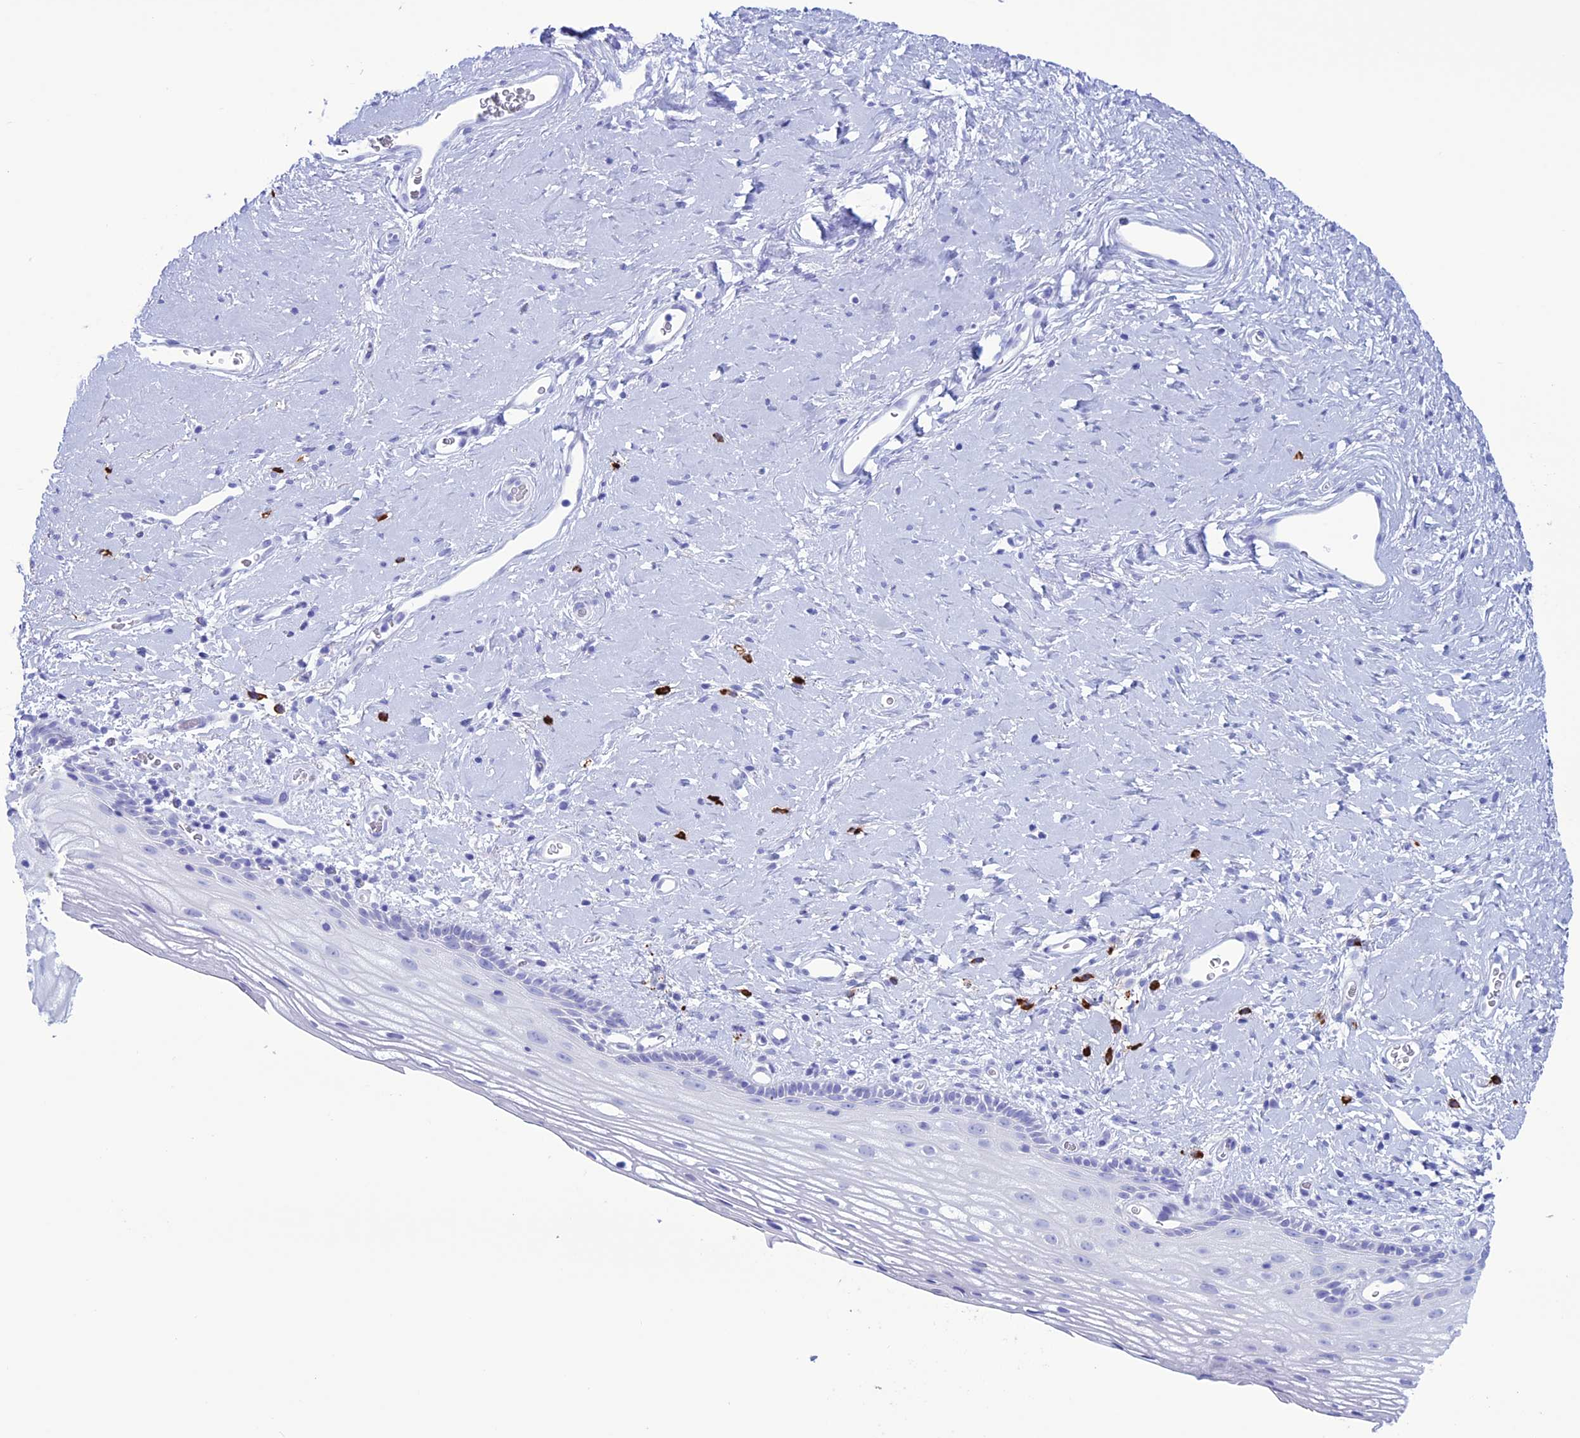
{"staining": {"intensity": "negative", "quantity": "none", "location": "none"}, "tissue": "vagina", "cell_type": "Squamous epithelial cells", "image_type": "normal", "snomed": [{"axis": "morphology", "description": "Normal tissue, NOS"}, {"axis": "morphology", "description": "Adenocarcinoma, NOS"}, {"axis": "topography", "description": "Rectum"}, {"axis": "topography", "description": "Vagina"}], "caption": "This is a image of immunohistochemistry (IHC) staining of benign vagina, which shows no positivity in squamous epithelial cells.", "gene": "MZB1", "patient": {"sex": "female", "age": 71}}